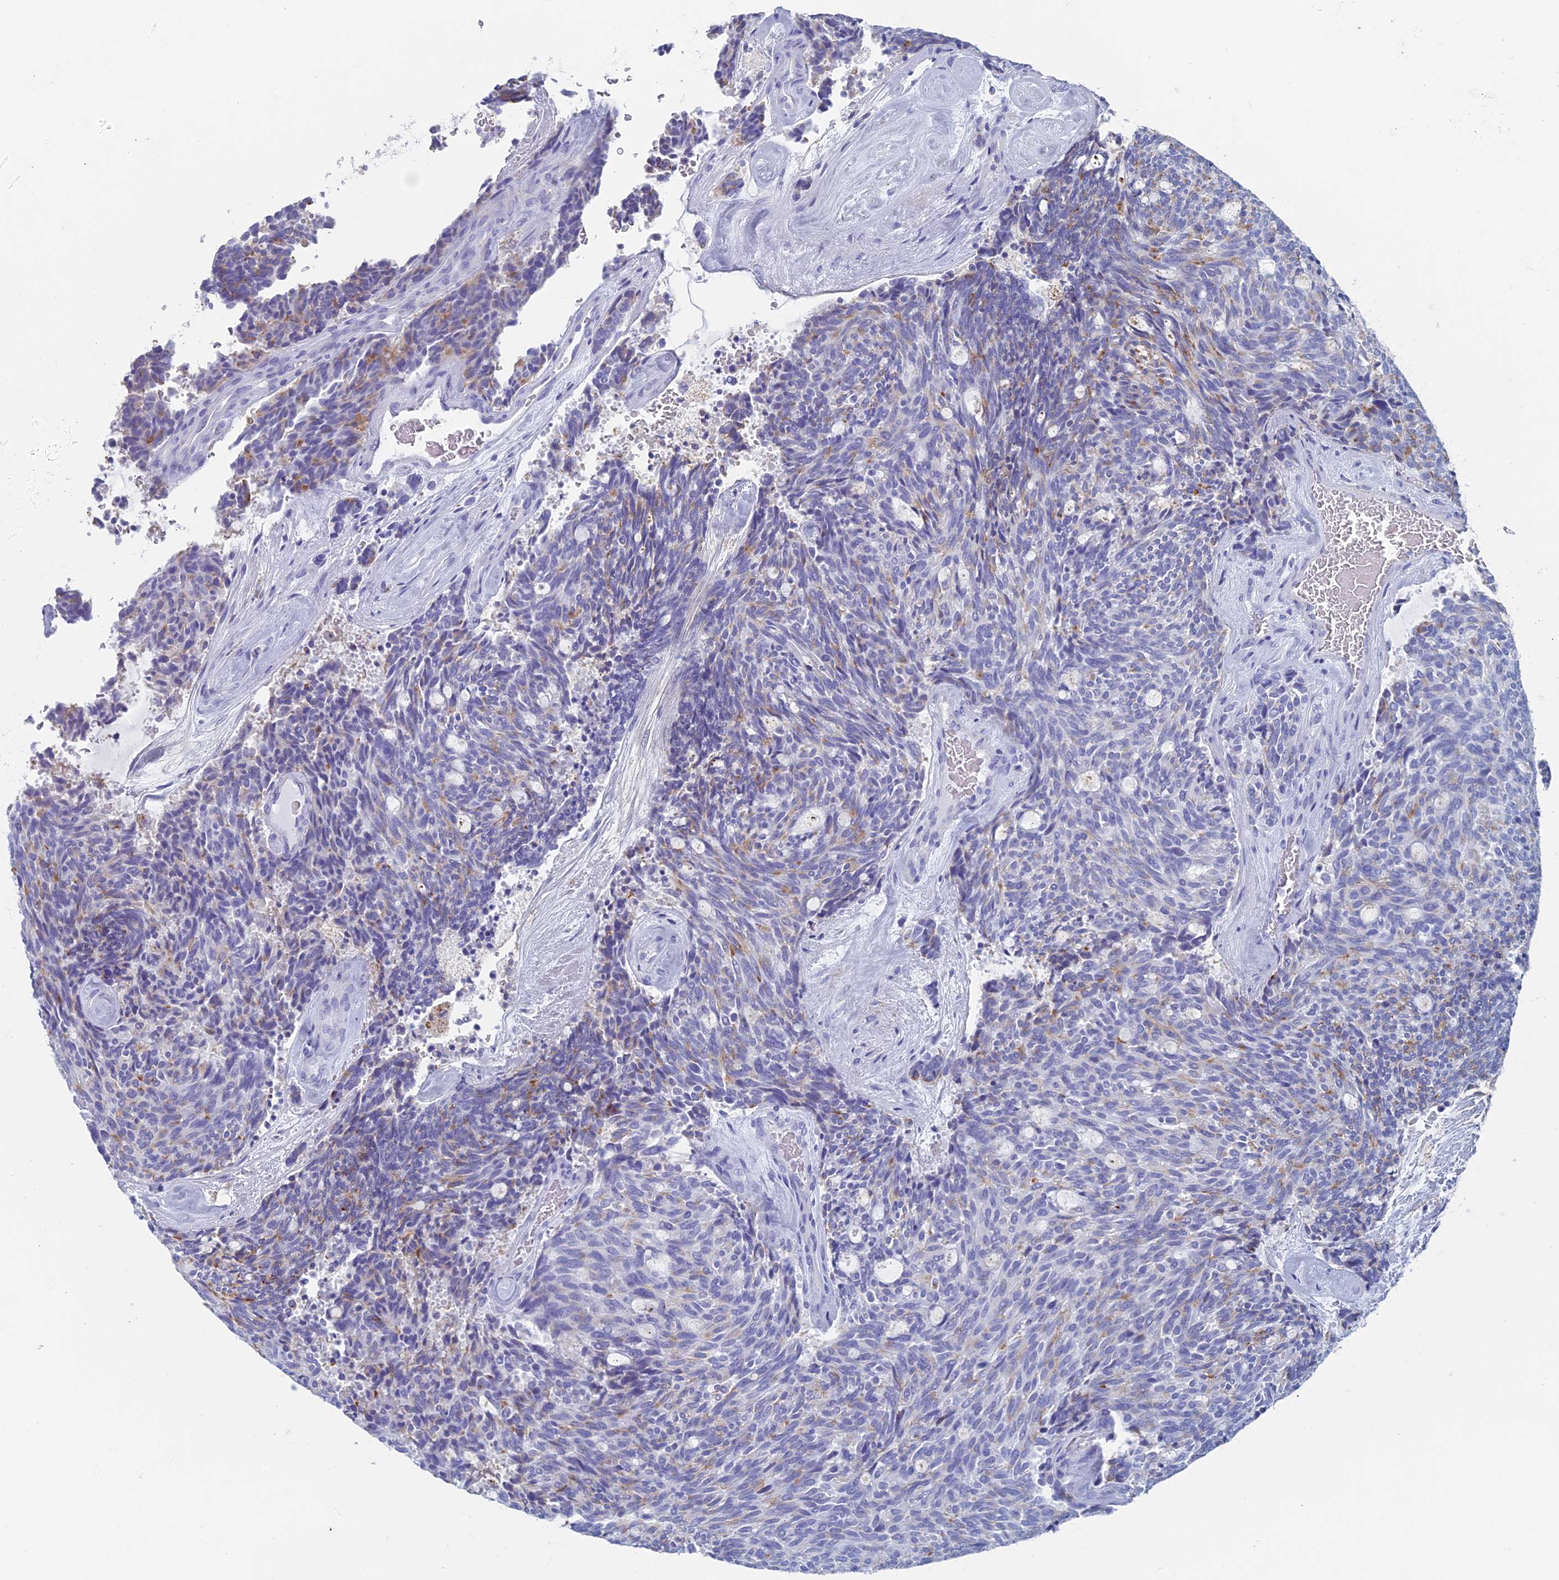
{"staining": {"intensity": "weak", "quantity": "<25%", "location": "cytoplasmic/membranous"}, "tissue": "carcinoid", "cell_type": "Tumor cells", "image_type": "cancer", "snomed": [{"axis": "morphology", "description": "Carcinoid, malignant, NOS"}, {"axis": "topography", "description": "Pancreas"}], "caption": "IHC photomicrograph of carcinoid stained for a protein (brown), which demonstrates no staining in tumor cells.", "gene": "ALMS1", "patient": {"sex": "female", "age": 54}}